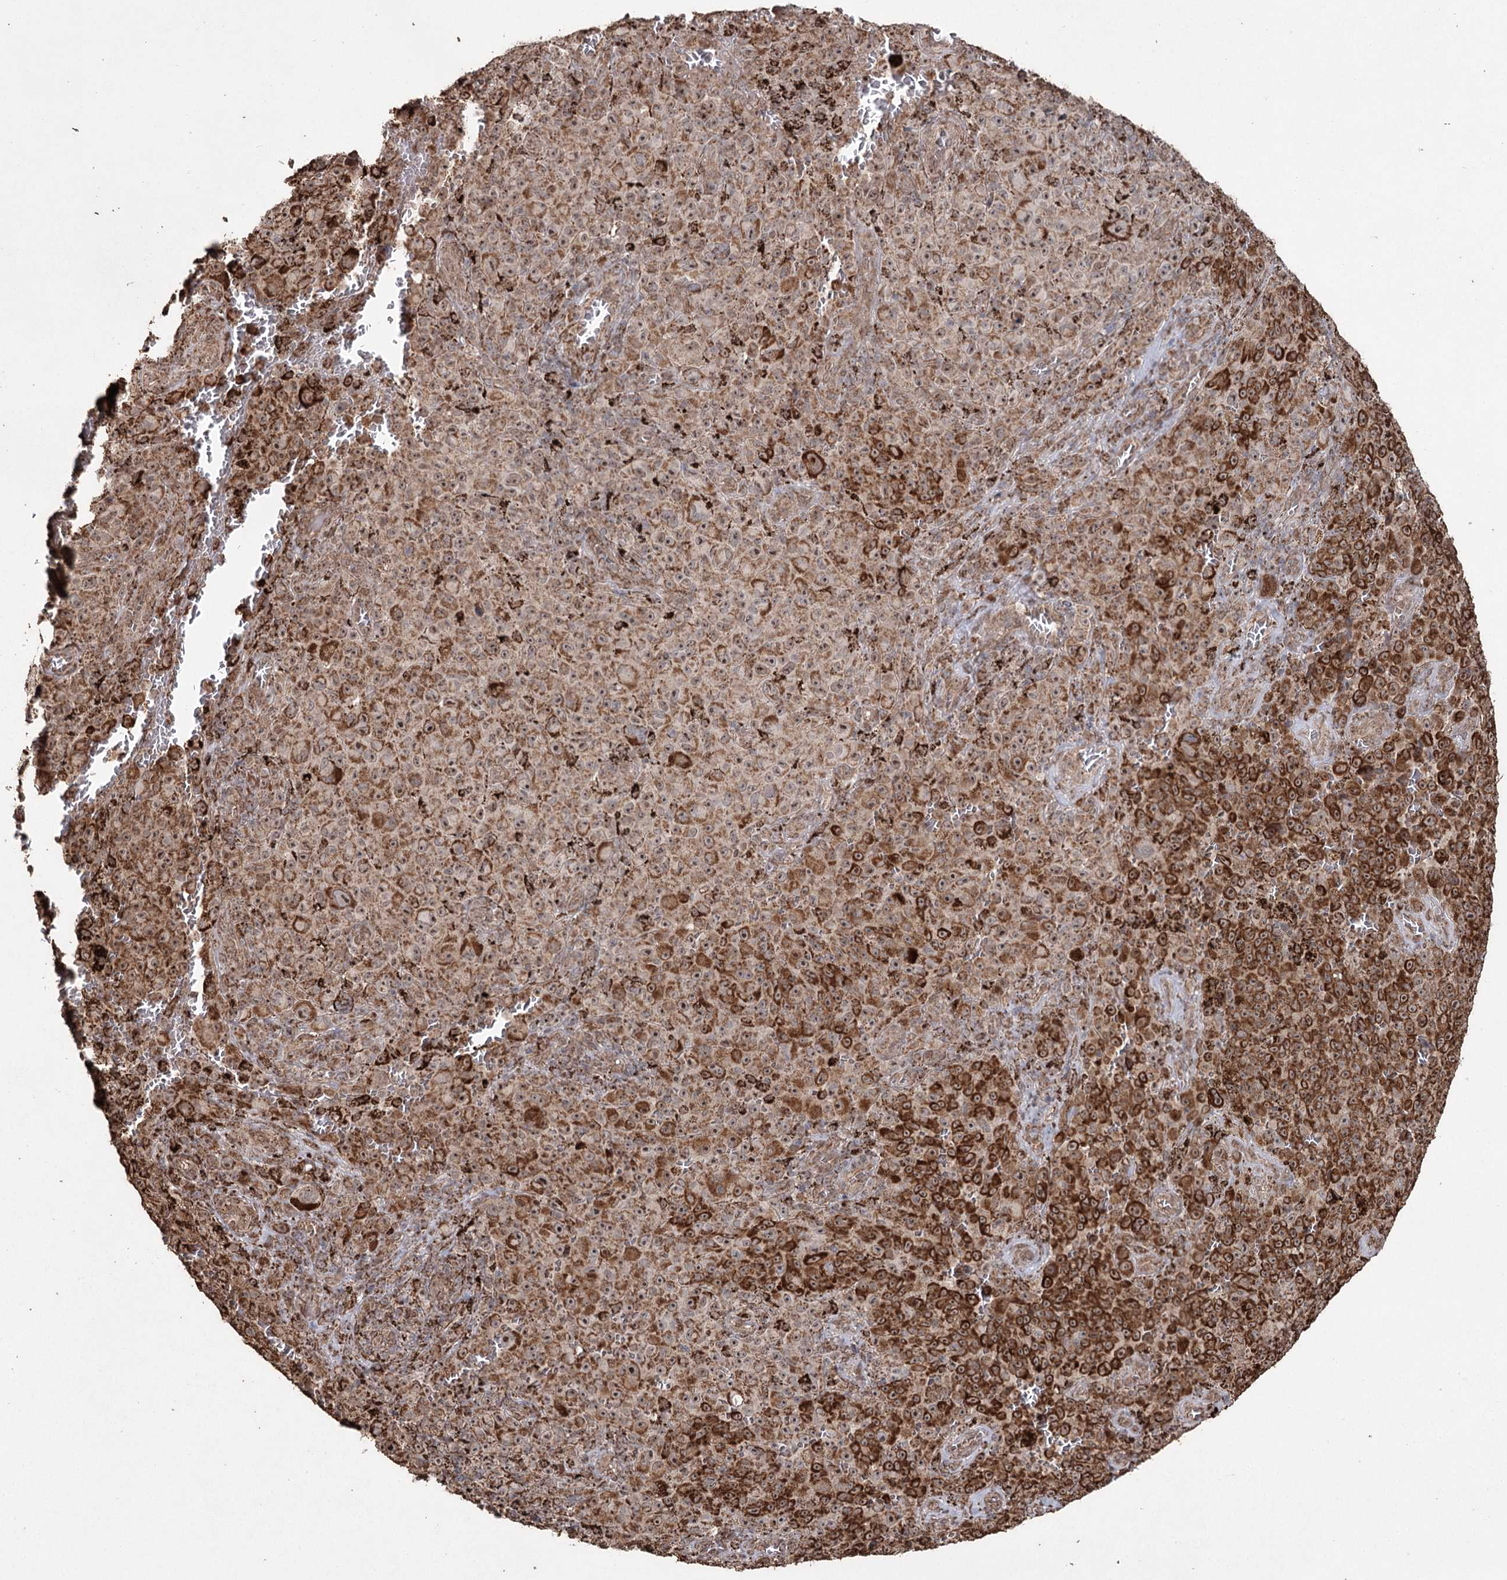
{"staining": {"intensity": "moderate", "quantity": ">75%", "location": "cytoplasmic/membranous"}, "tissue": "melanoma", "cell_type": "Tumor cells", "image_type": "cancer", "snomed": [{"axis": "morphology", "description": "Malignant melanoma, NOS"}, {"axis": "topography", "description": "Skin"}], "caption": "Immunohistochemistry histopathology image of melanoma stained for a protein (brown), which reveals medium levels of moderate cytoplasmic/membranous expression in approximately >75% of tumor cells.", "gene": "SLF2", "patient": {"sex": "female", "age": 82}}